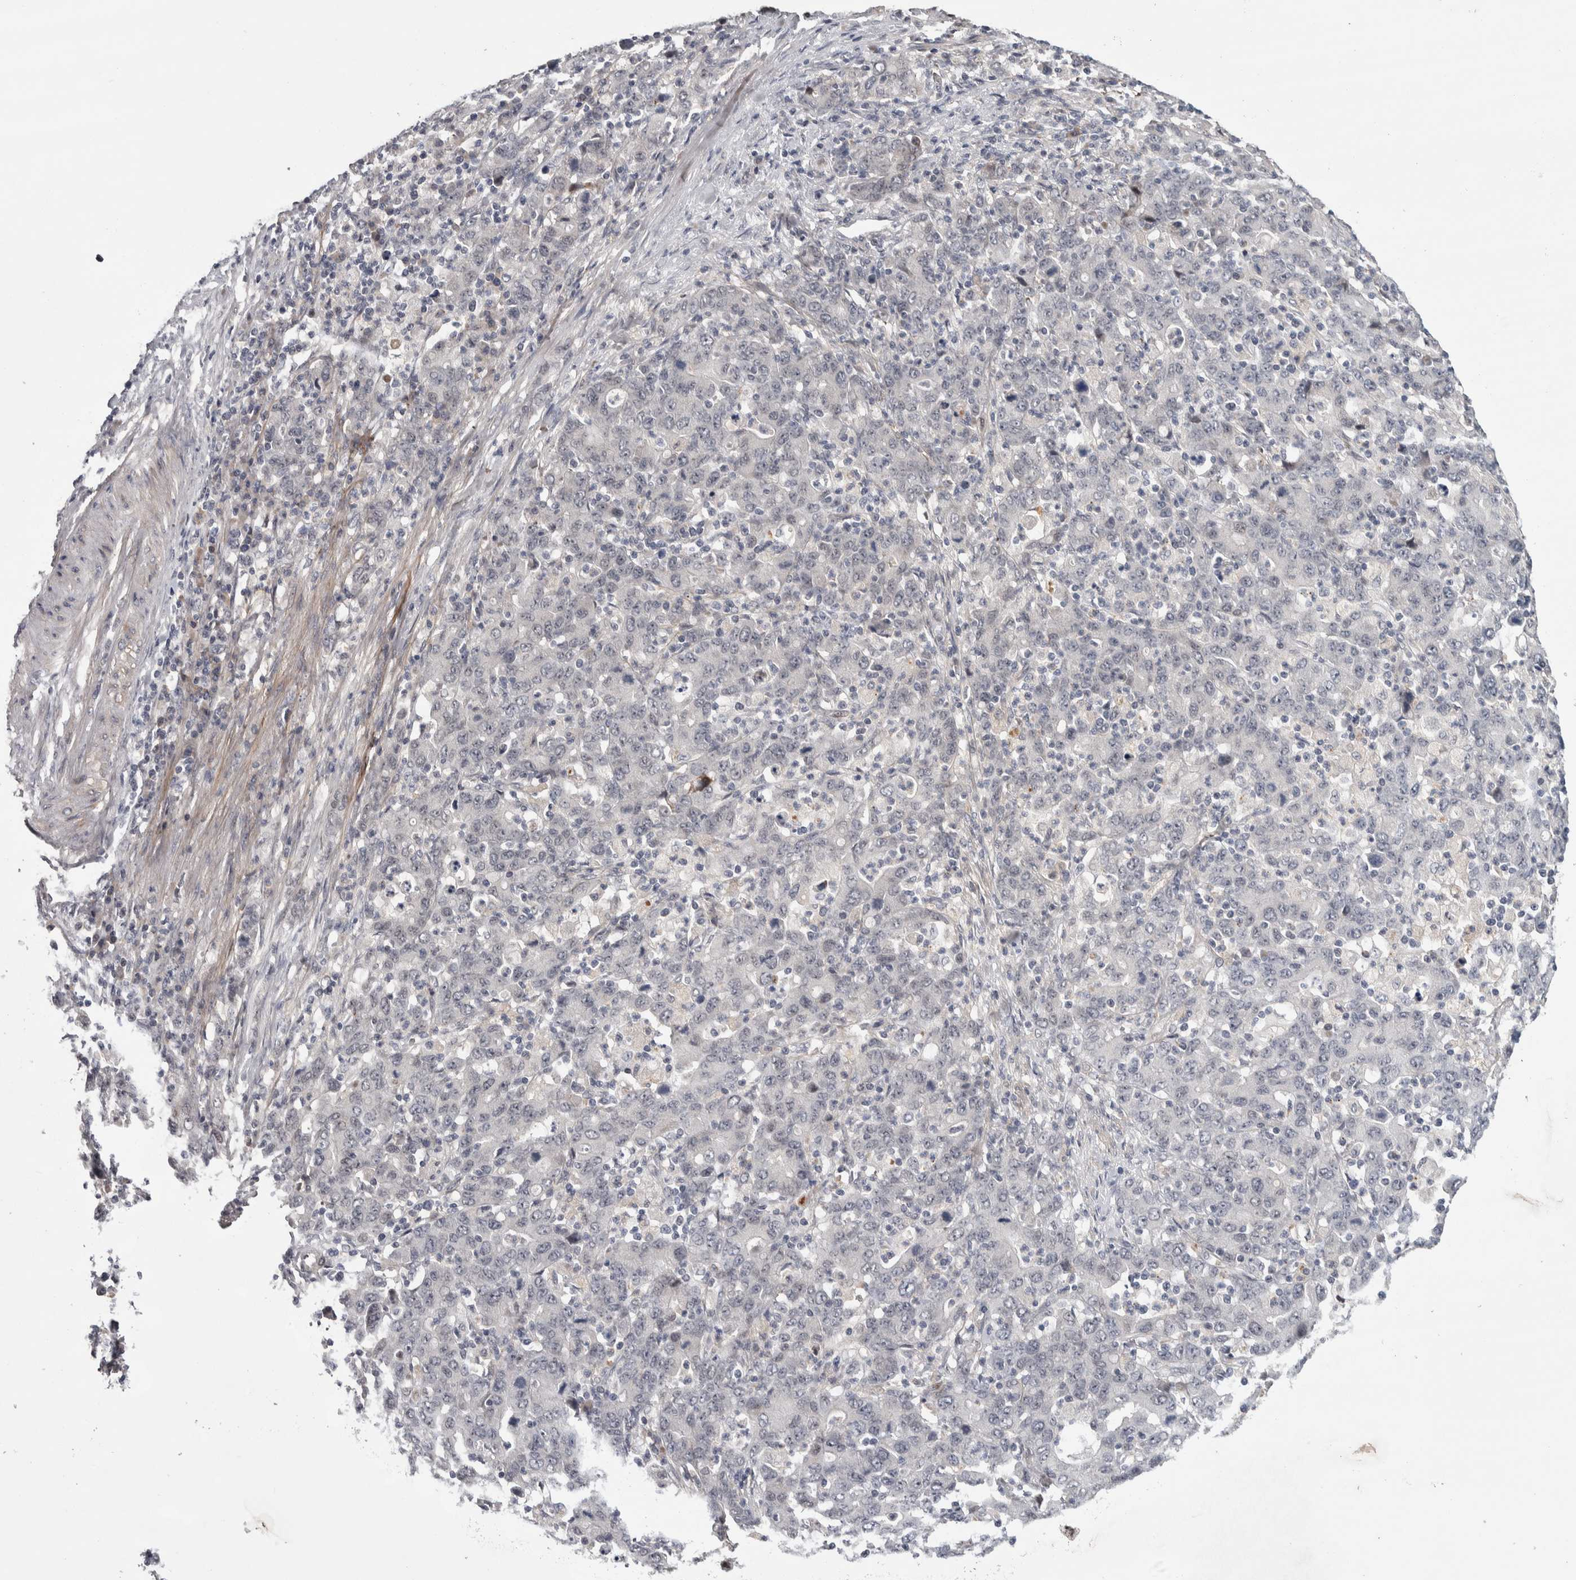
{"staining": {"intensity": "negative", "quantity": "none", "location": "none"}, "tissue": "stomach cancer", "cell_type": "Tumor cells", "image_type": "cancer", "snomed": [{"axis": "morphology", "description": "Adenocarcinoma, NOS"}, {"axis": "topography", "description": "Stomach, upper"}], "caption": "Tumor cells show no significant protein expression in stomach adenocarcinoma.", "gene": "ASPN", "patient": {"sex": "male", "age": 69}}